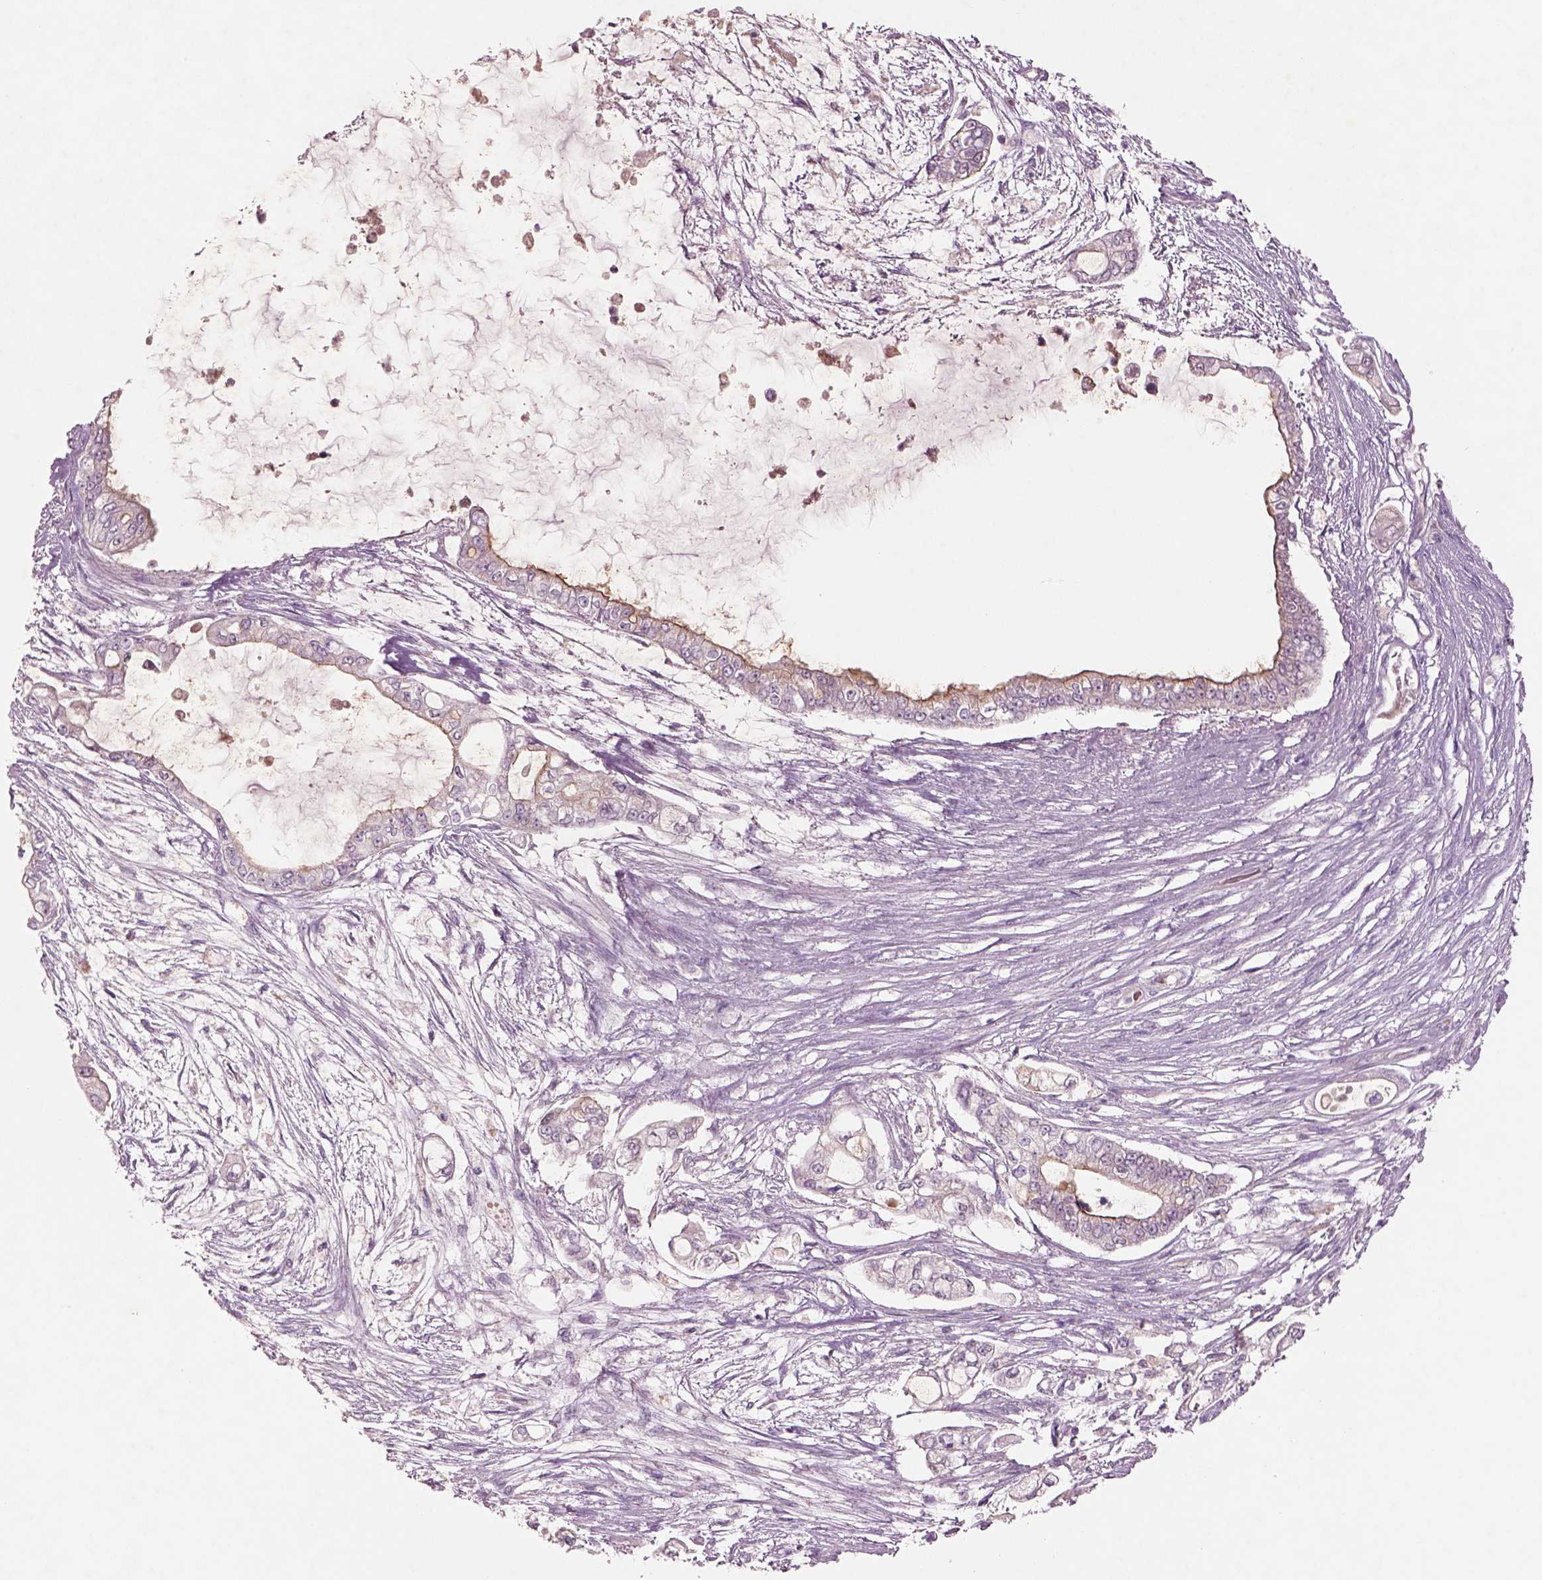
{"staining": {"intensity": "negative", "quantity": "none", "location": "none"}, "tissue": "pancreatic cancer", "cell_type": "Tumor cells", "image_type": "cancer", "snomed": [{"axis": "morphology", "description": "Adenocarcinoma, NOS"}, {"axis": "topography", "description": "Pancreas"}], "caption": "An immunohistochemistry image of pancreatic adenocarcinoma is shown. There is no staining in tumor cells of pancreatic adenocarcinoma.", "gene": "DUOXA2", "patient": {"sex": "female", "age": 69}}